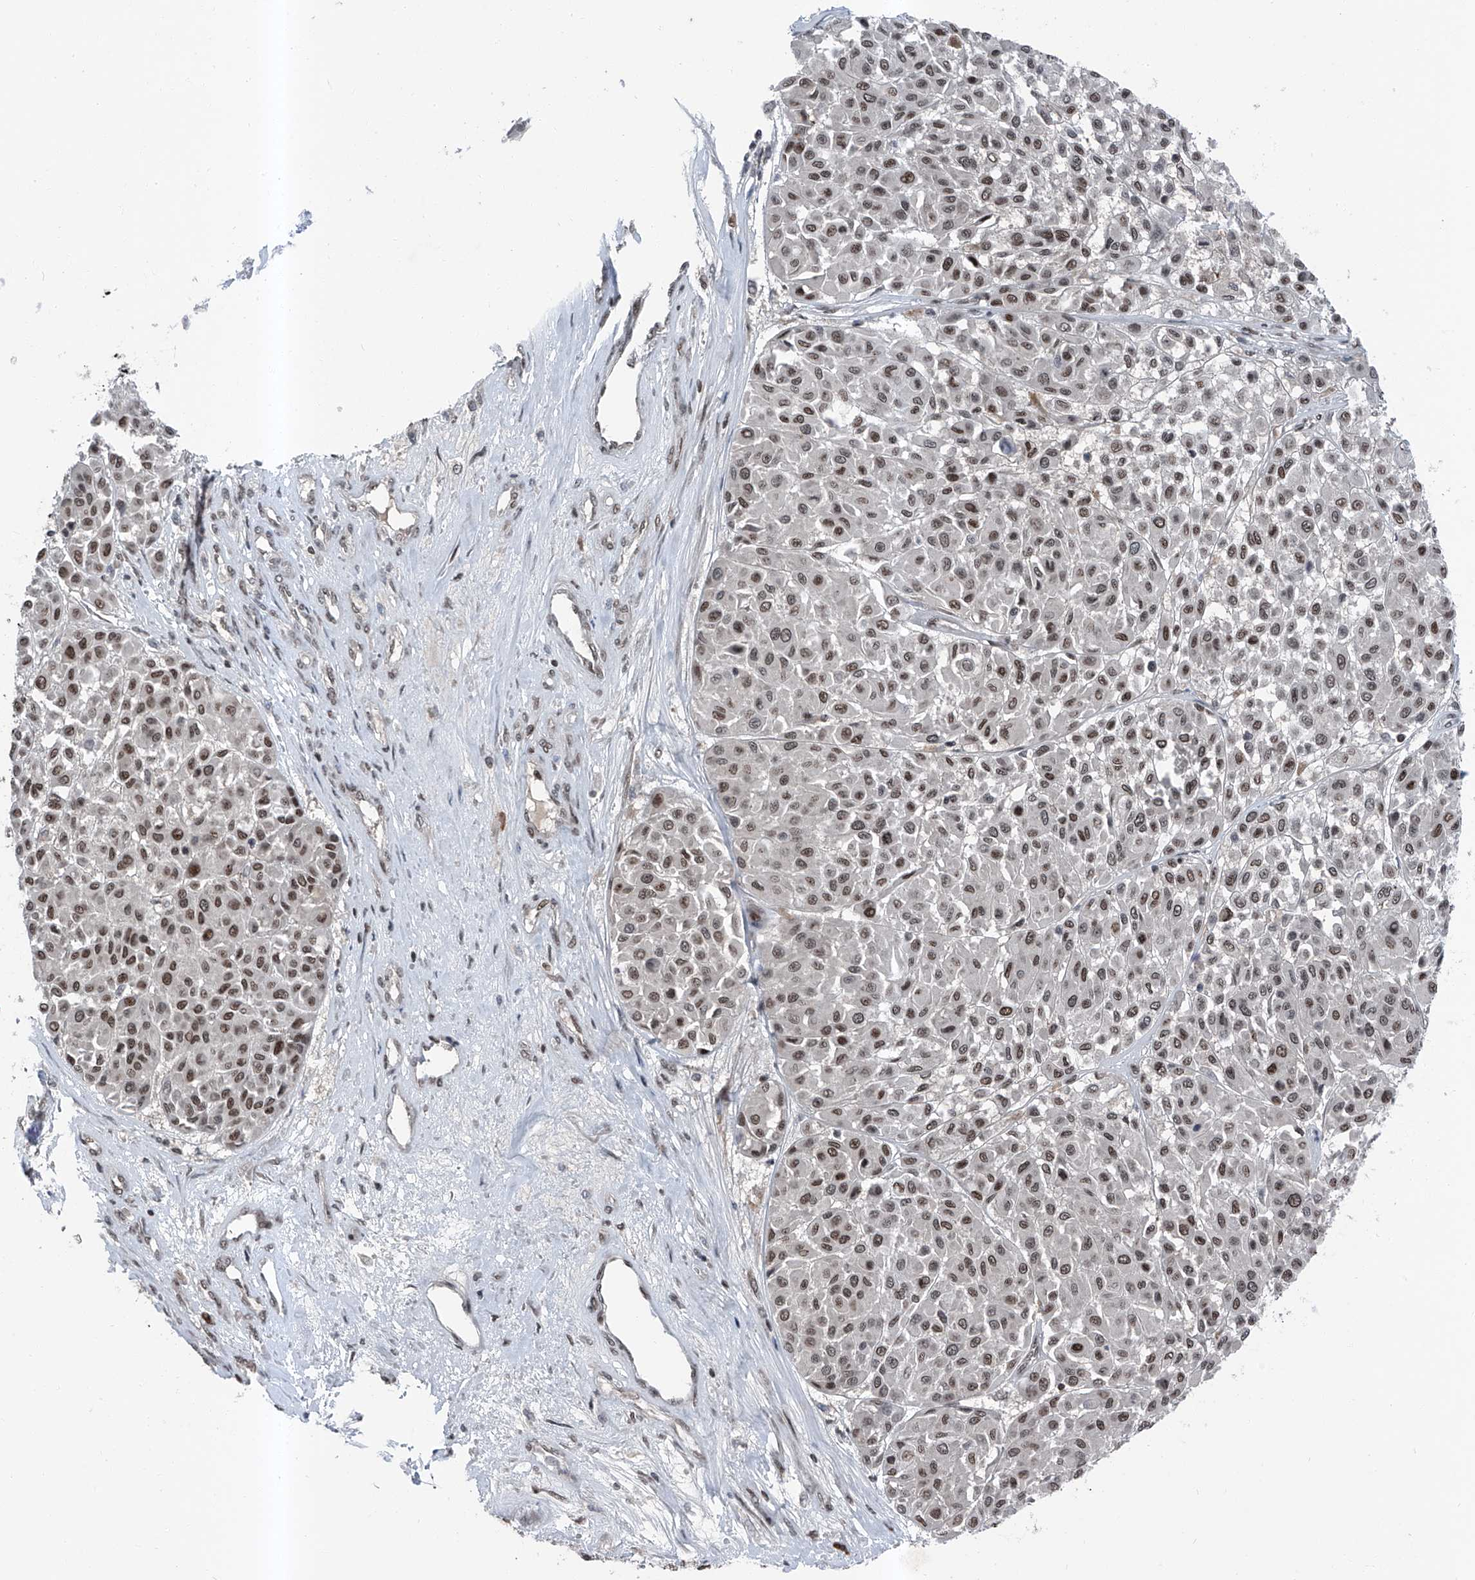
{"staining": {"intensity": "moderate", "quantity": ">75%", "location": "nuclear"}, "tissue": "melanoma", "cell_type": "Tumor cells", "image_type": "cancer", "snomed": [{"axis": "morphology", "description": "Malignant melanoma, Metastatic site"}, {"axis": "topography", "description": "Soft tissue"}], "caption": "Immunohistochemical staining of human malignant melanoma (metastatic site) exhibits medium levels of moderate nuclear protein positivity in approximately >75% of tumor cells.", "gene": "BMI1", "patient": {"sex": "male", "age": 41}}